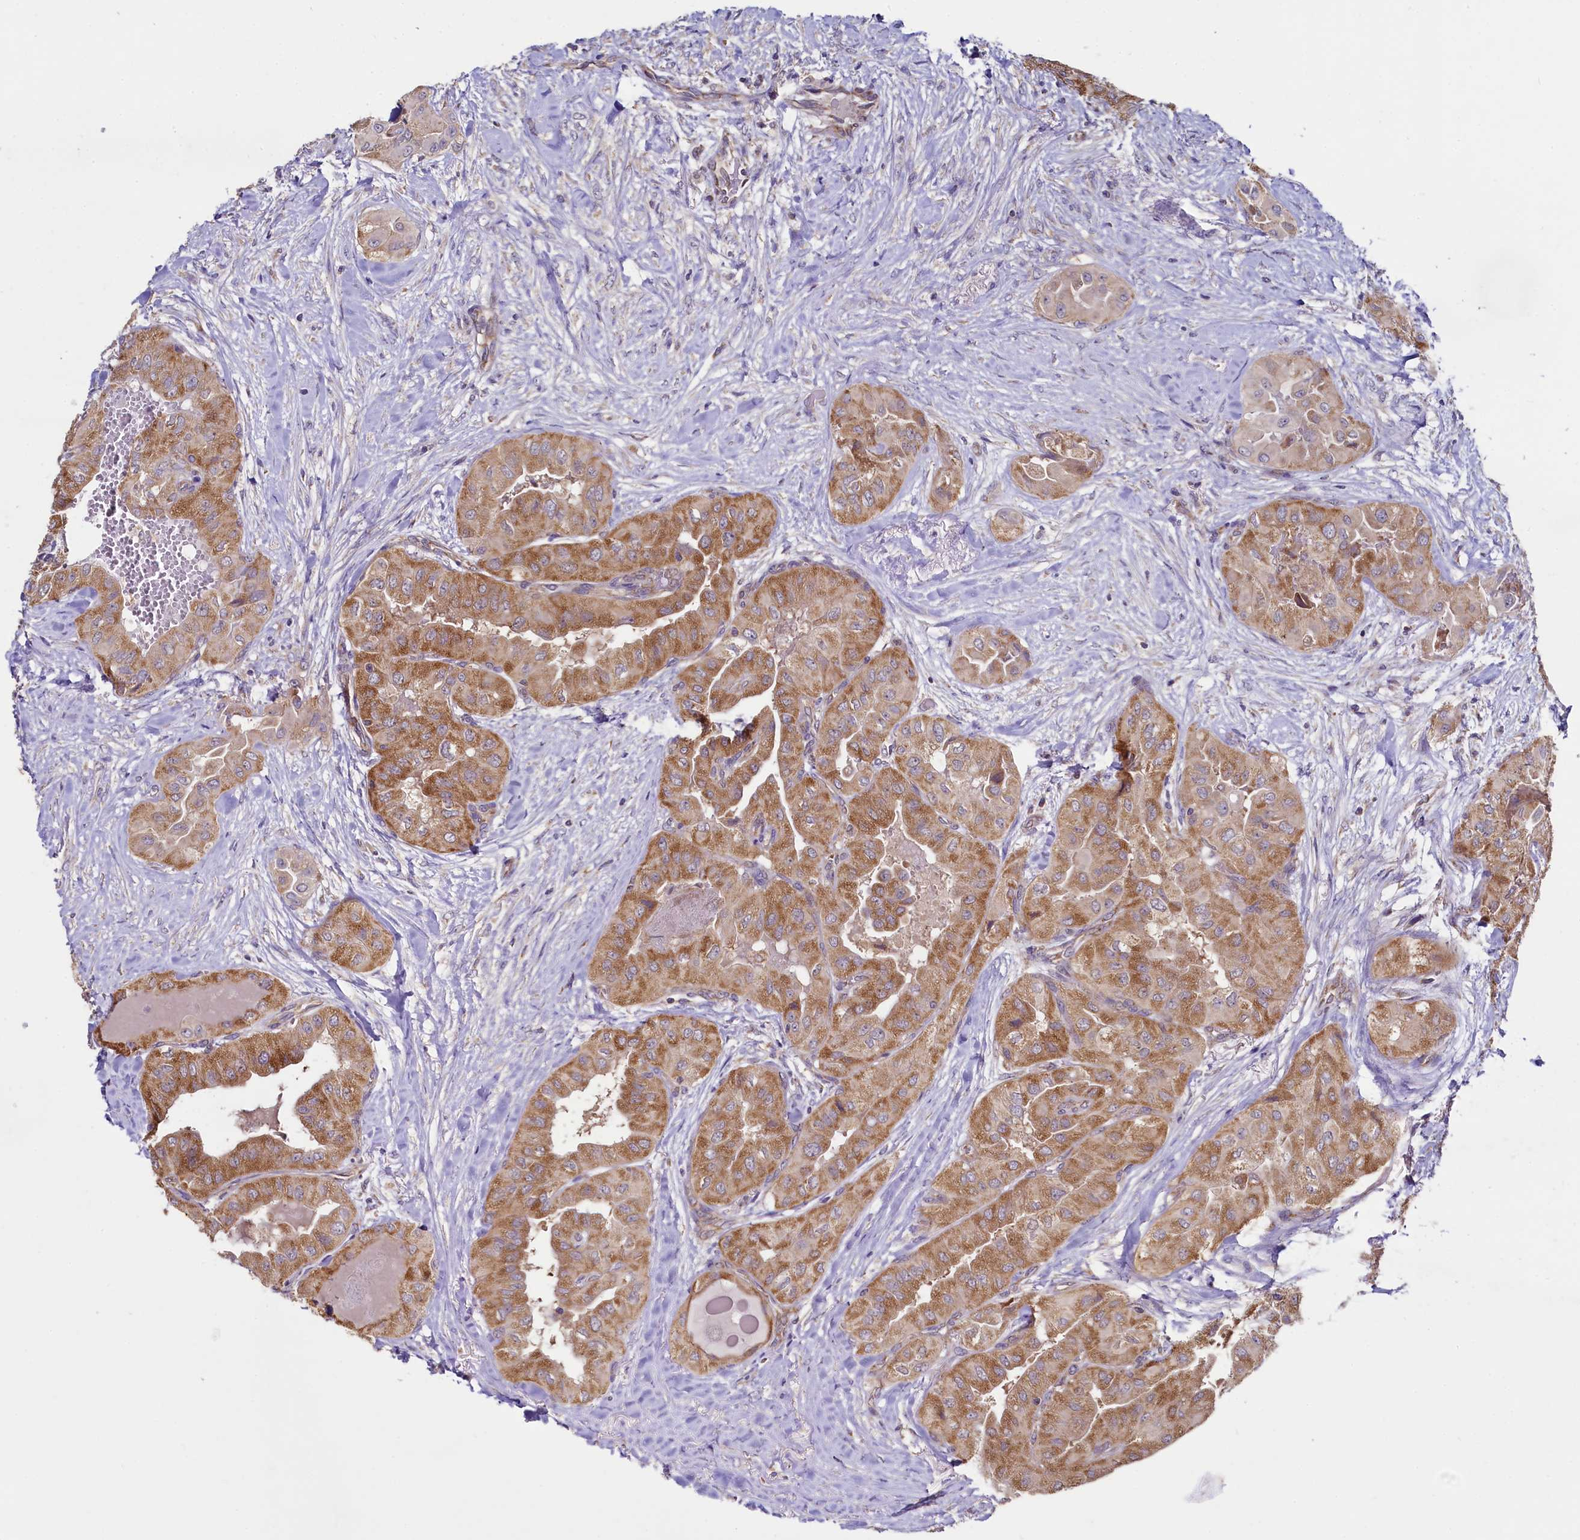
{"staining": {"intensity": "moderate", "quantity": ">75%", "location": "cytoplasmic/membranous"}, "tissue": "thyroid cancer", "cell_type": "Tumor cells", "image_type": "cancer", "snomed": [{"axis": "morphology", "description": "Papillary adenocarcinoma, NOS"}, {"axis": "topography", "description": "Thyroid gland"}], "caption": "A brown stain highlights moderate cytoplasmic/membranous positivity of a protein in human thyroid papillary adenocarcinoma tumor cells.", "gene": "MRPL57", "patient": {"sex": "female", "age": 59}}